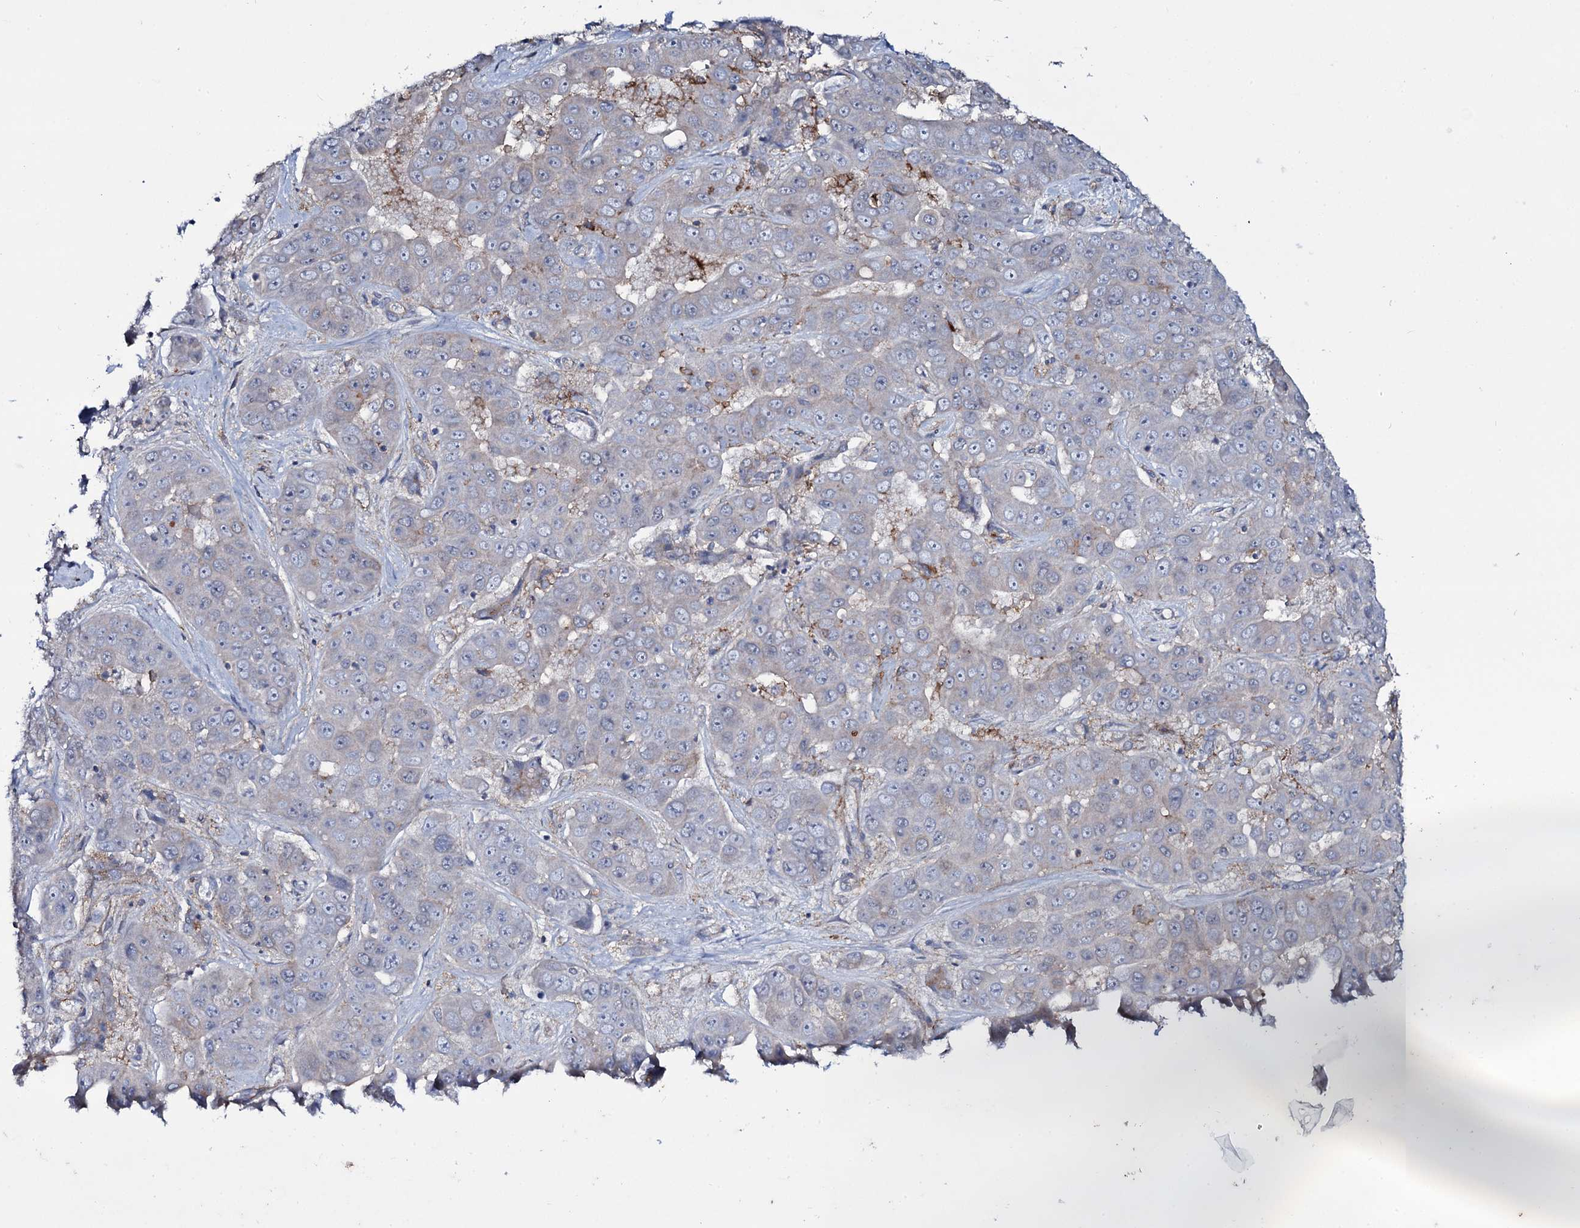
{"staining": {"intensity": "negative", "quantity": "none", "location": "none"}, "tissue": "liver cancer", "cell_type": "Tumor cells", "image_type": "cancer", "snomed": [{"axis": "morphology", "description": "Cholangiocarcinoma"}, {"axis": "topography", "description": "Liver"}], "caption": "Histopathology image shows no significant protein positivity in tumor cells of liver cholangiocarcinoma.", "gene": "SNAP23", "patient": {"sex": "female", "age": 52}}